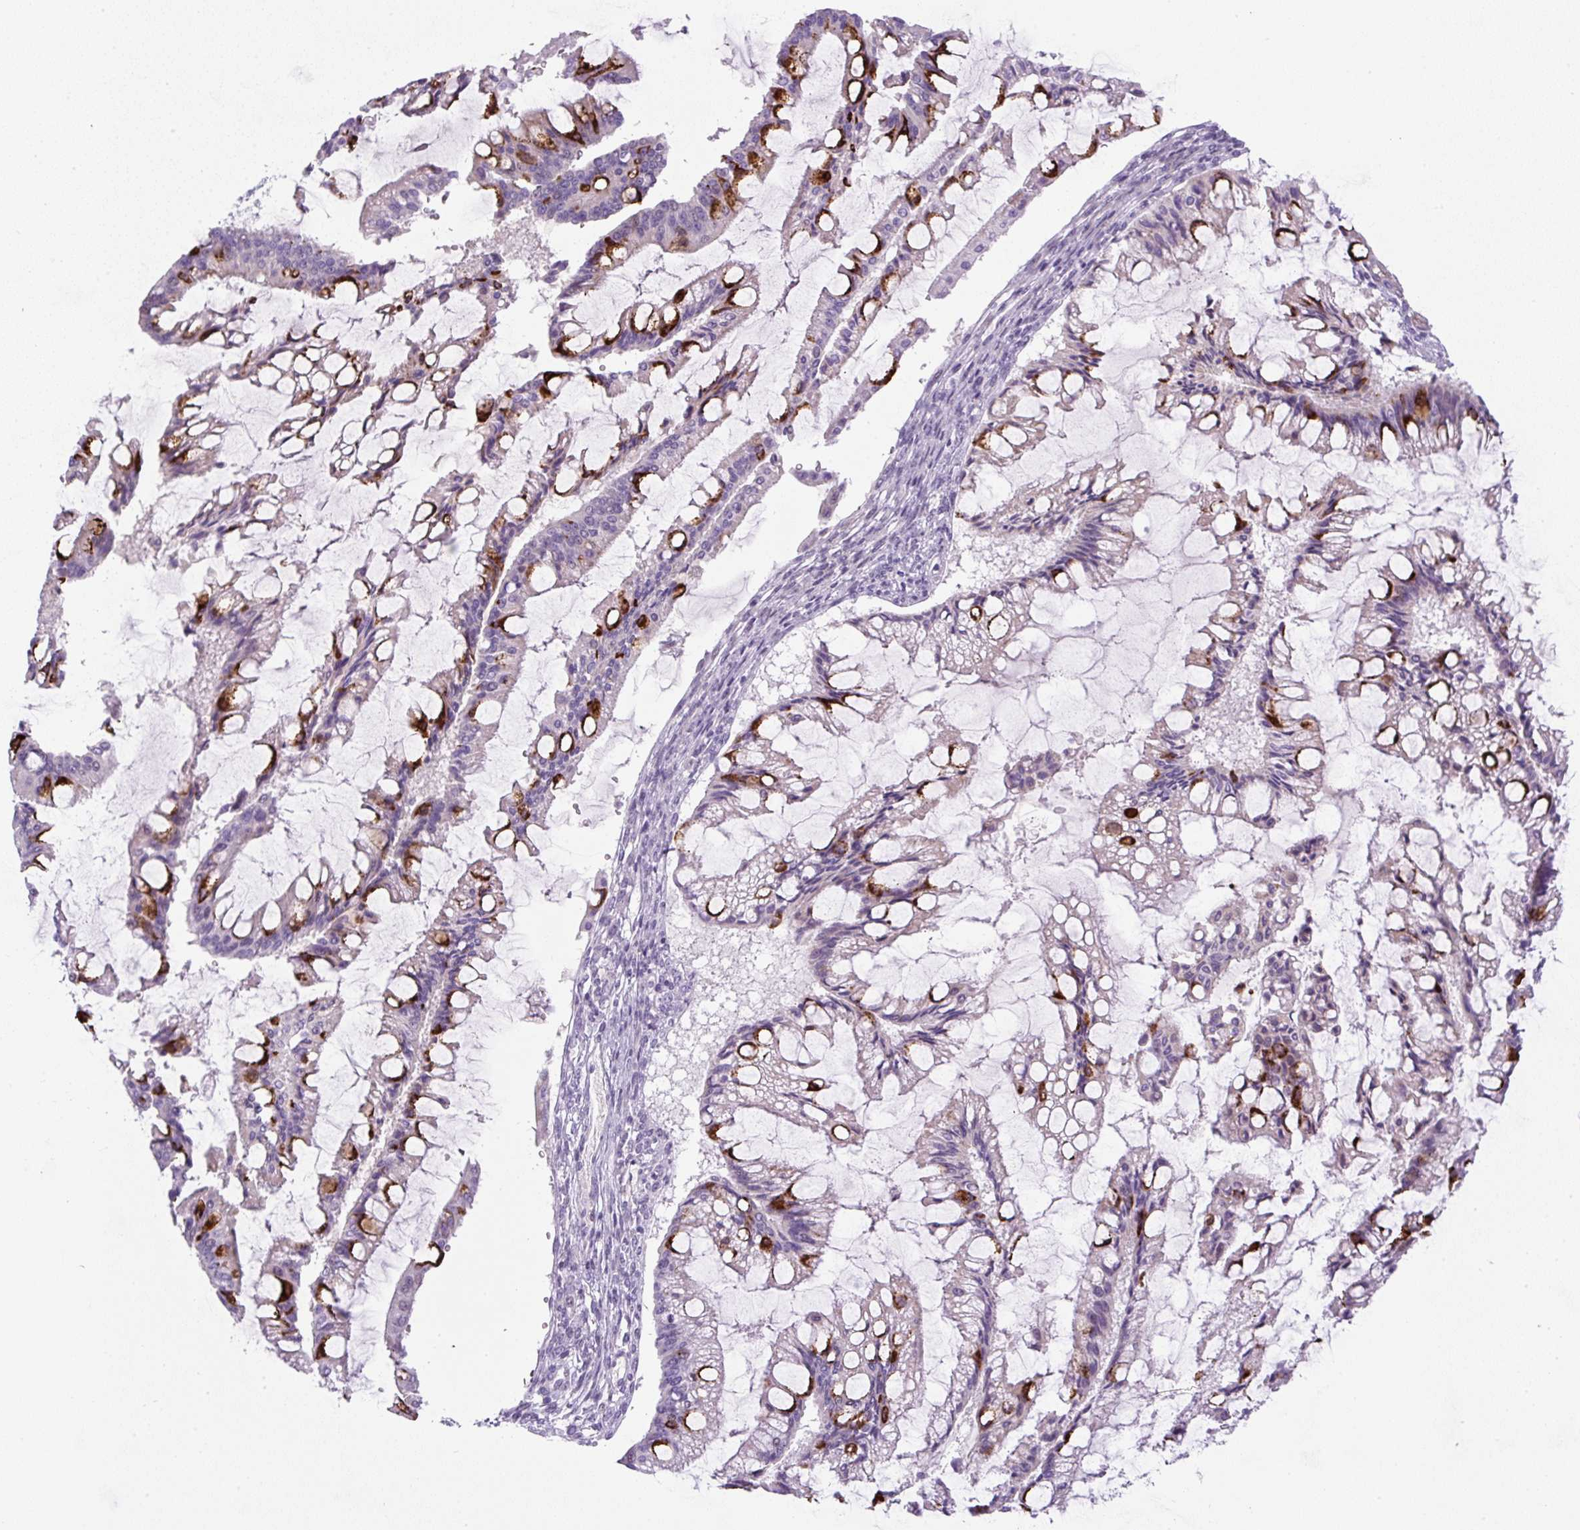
{"staining": {"intensity": "strong", "quantity": "<25%", "location": "cytoplasmic/membranous"}, "tissue": "ovarian cancer", "cell_type": "Tumor cells", "image_type": "cancer", "snomed": [{"axis": "morphology", "description": "Cystadenocarcinoma, mucinous, NOS"}, {"axis": "topography", "description": "Ovary"}], "caption": "Mucinous cystadenocarcinoma (ovarian) stained with a protein marker shows strong staining in tumor cells.", "gene": "FGFBP3", "patient": {"sex": "female", "age": 73}}